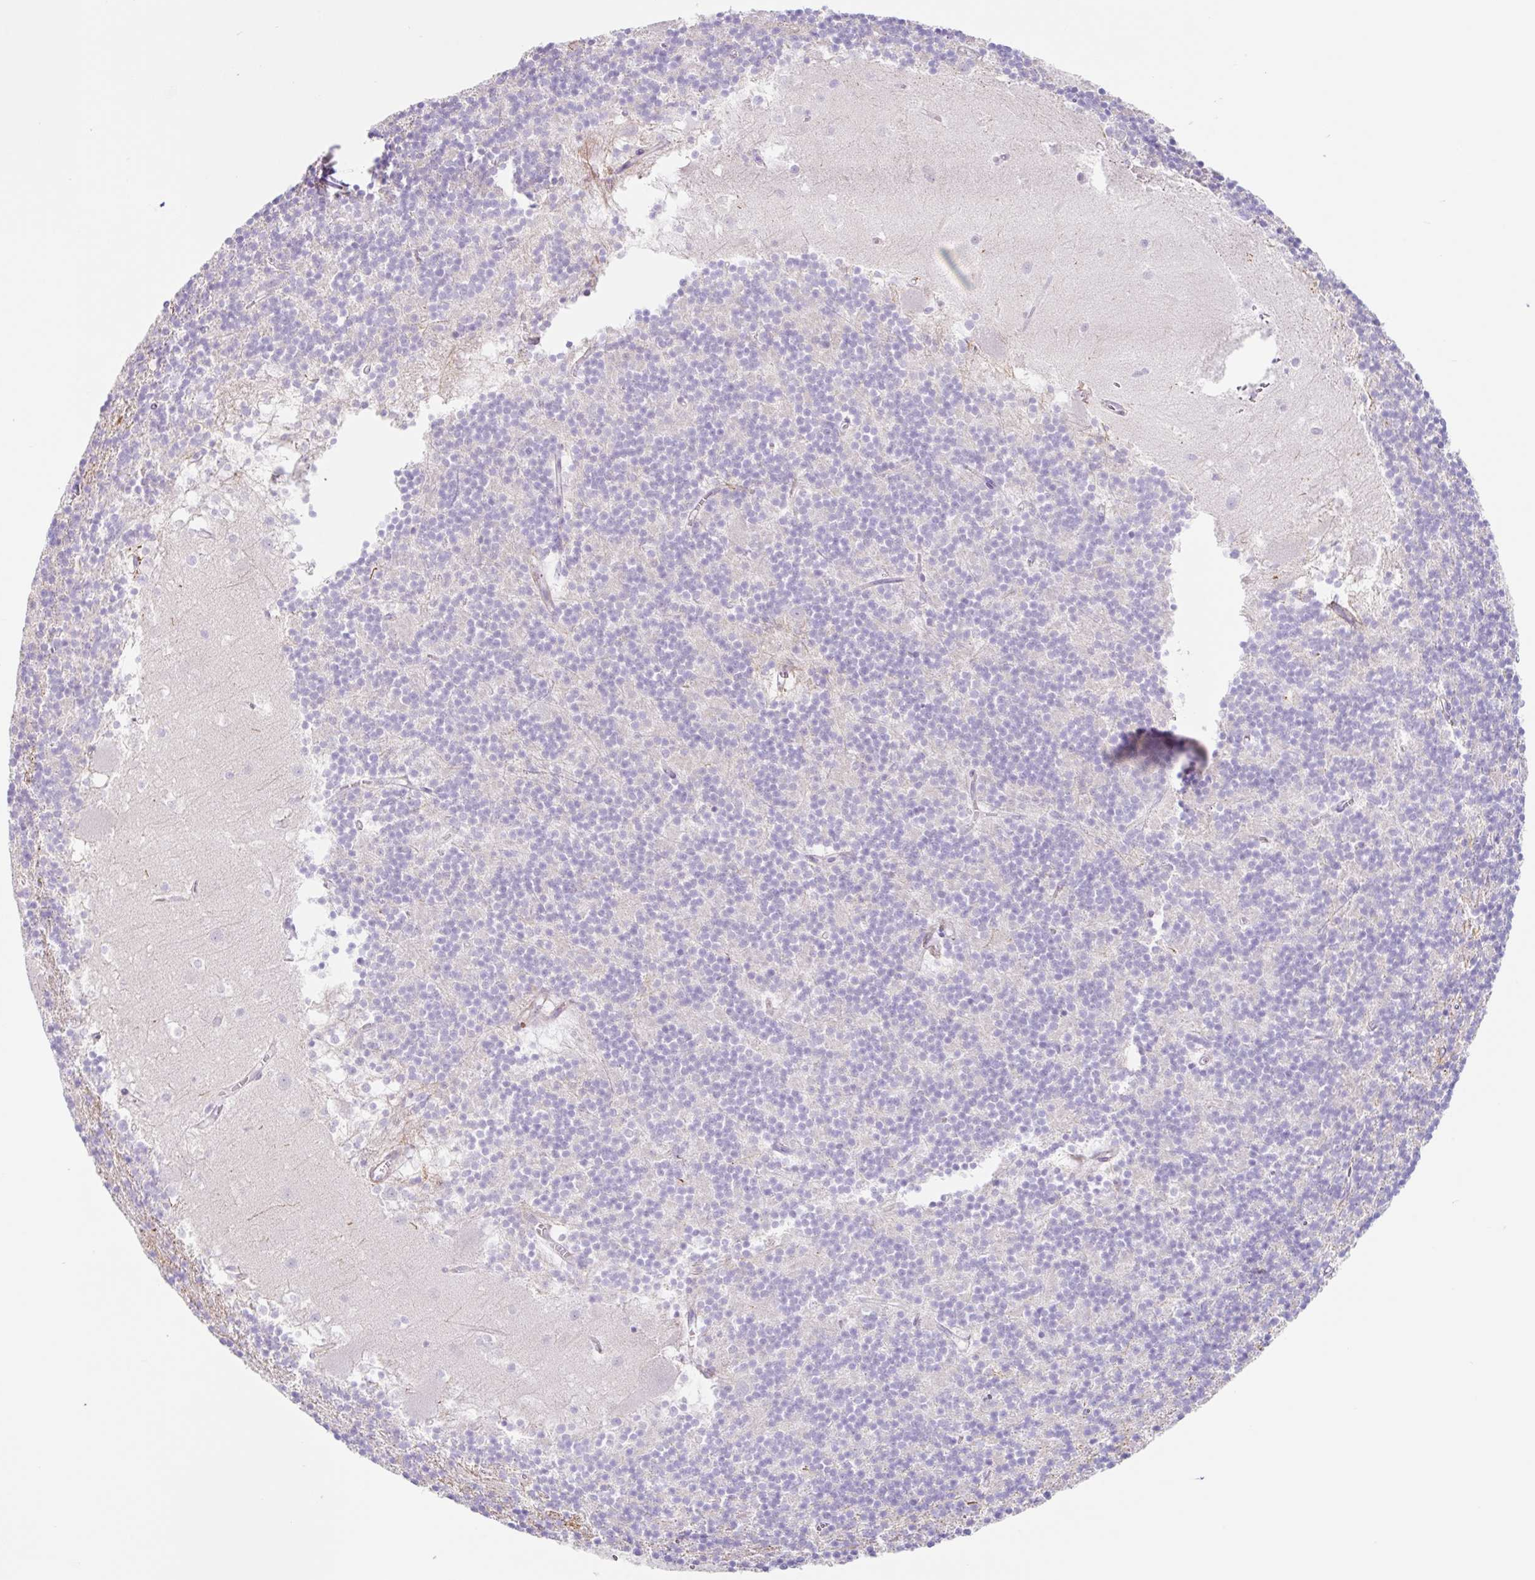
{"staining": {"intensity": "negative", "quantity": "none", "location": "none"}, "tissue": "cerebellum", "cell_type": "Cells in granular layer", "image_type": "normal", "snomed": [{"axis": "morphology", "description": "Normal tissue, NOS"}, {"axis": "topography", "description": "Cerebellum"}], "caption": "DAB (3,3'-diaminobenzidine) immunohistochemical staining of unremarkable human cerebellum demonstrates no significant positivity in cells in granular layer. (Brightfield microscopy of DAB (3,3'-diaminobenzidine) immunohistochemistry at high magnification).", "gene": "DCAF17", "patient": {"sex": "male", "age": 54}}